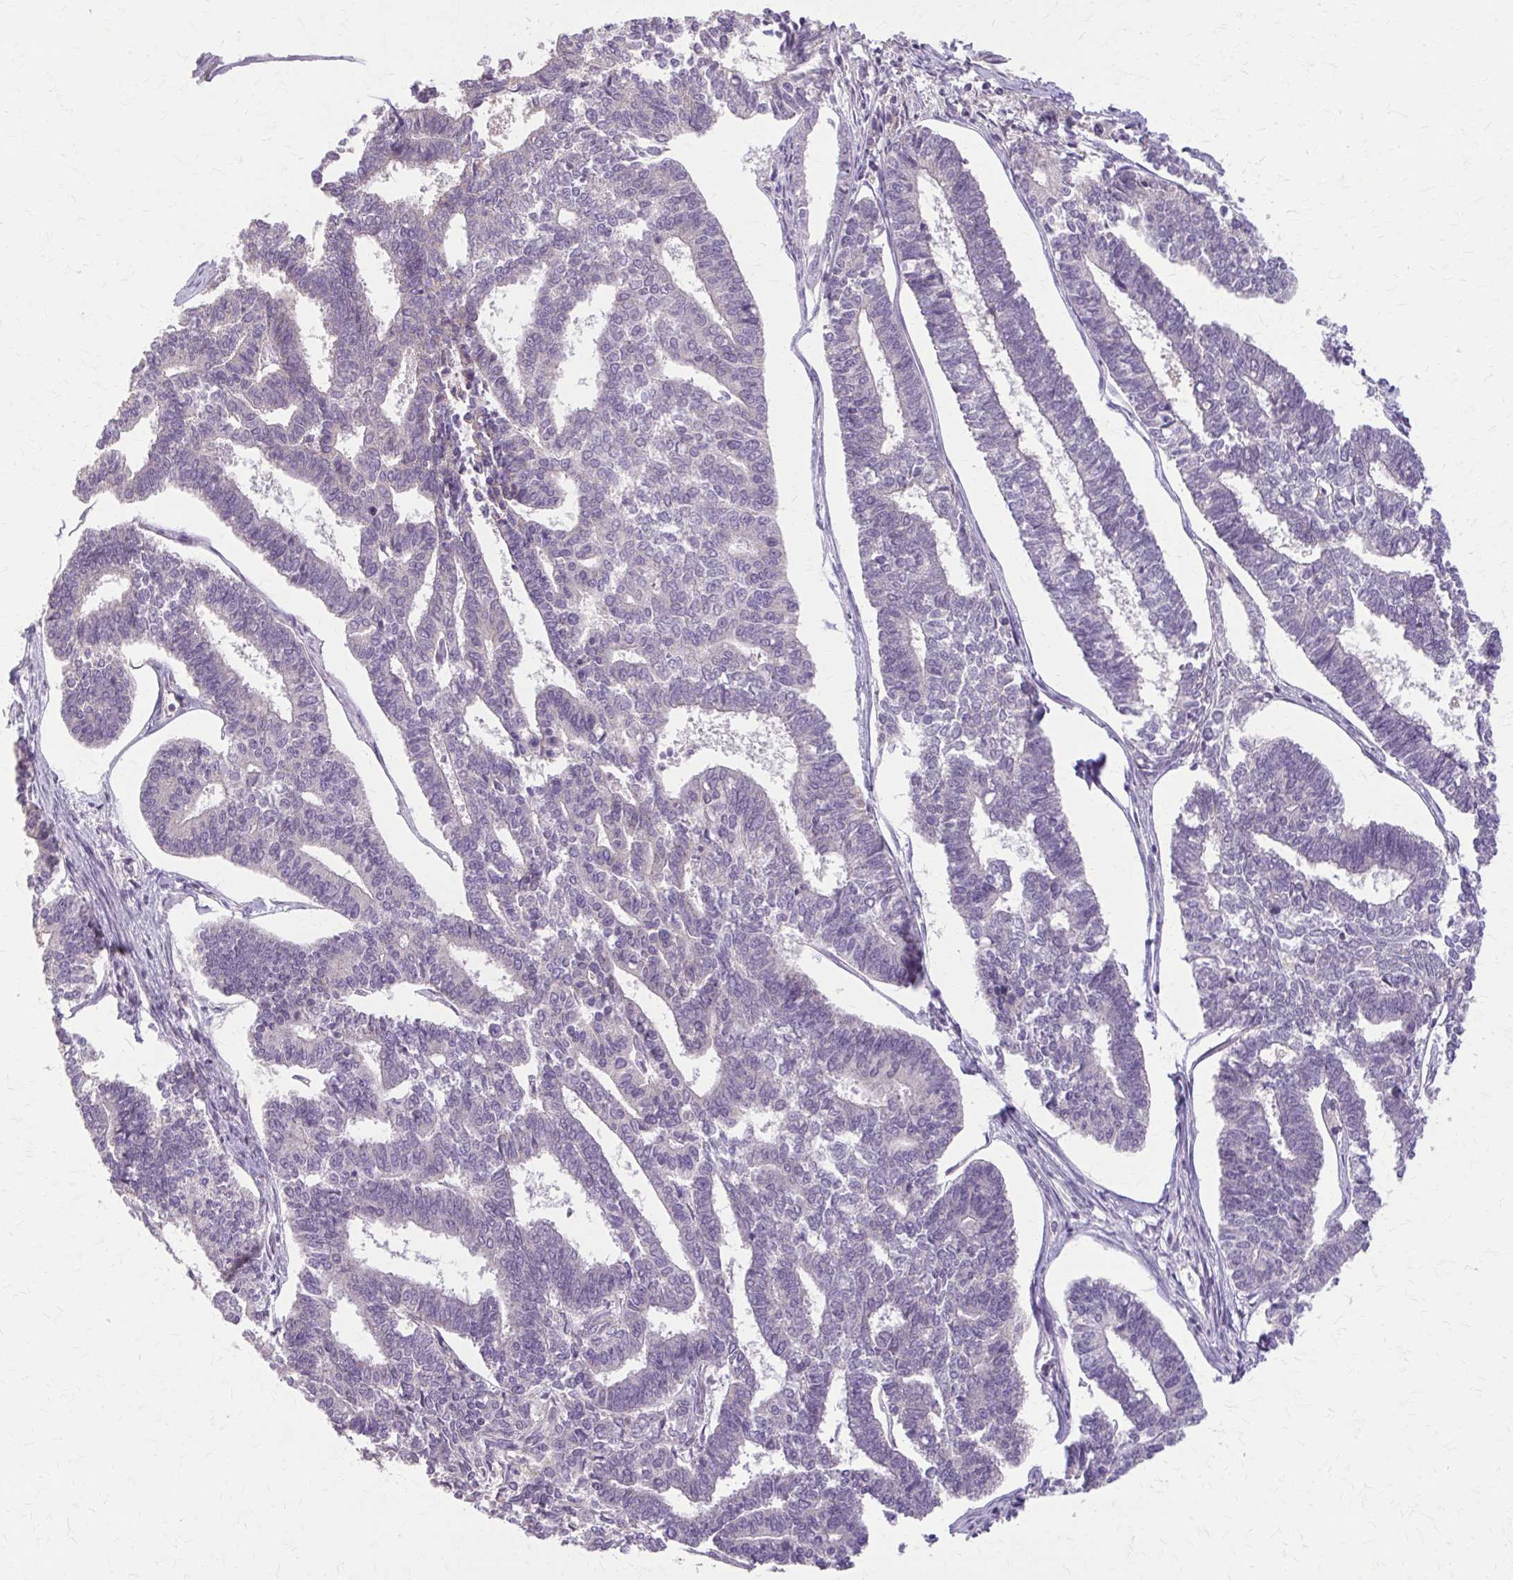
{"staining": {"intensity": "negative", "quantity": "none", "location": "none"}, "tissue": "endometrial cancer", "cell_type": "Tumor cells", "image_type": "cancer", "snomed": [{"axis": "morphology", "description": "Adenocarcinoma, NOS"}, {"axis": "topography", "description": "Endometrium"}], "caption": "Photomicrograph shows no protein expression in tumor cells of endometrial adenocarcinoma tissue.", "gene": "NRBF2", "patient": {"sex": "female", "age": 70}}